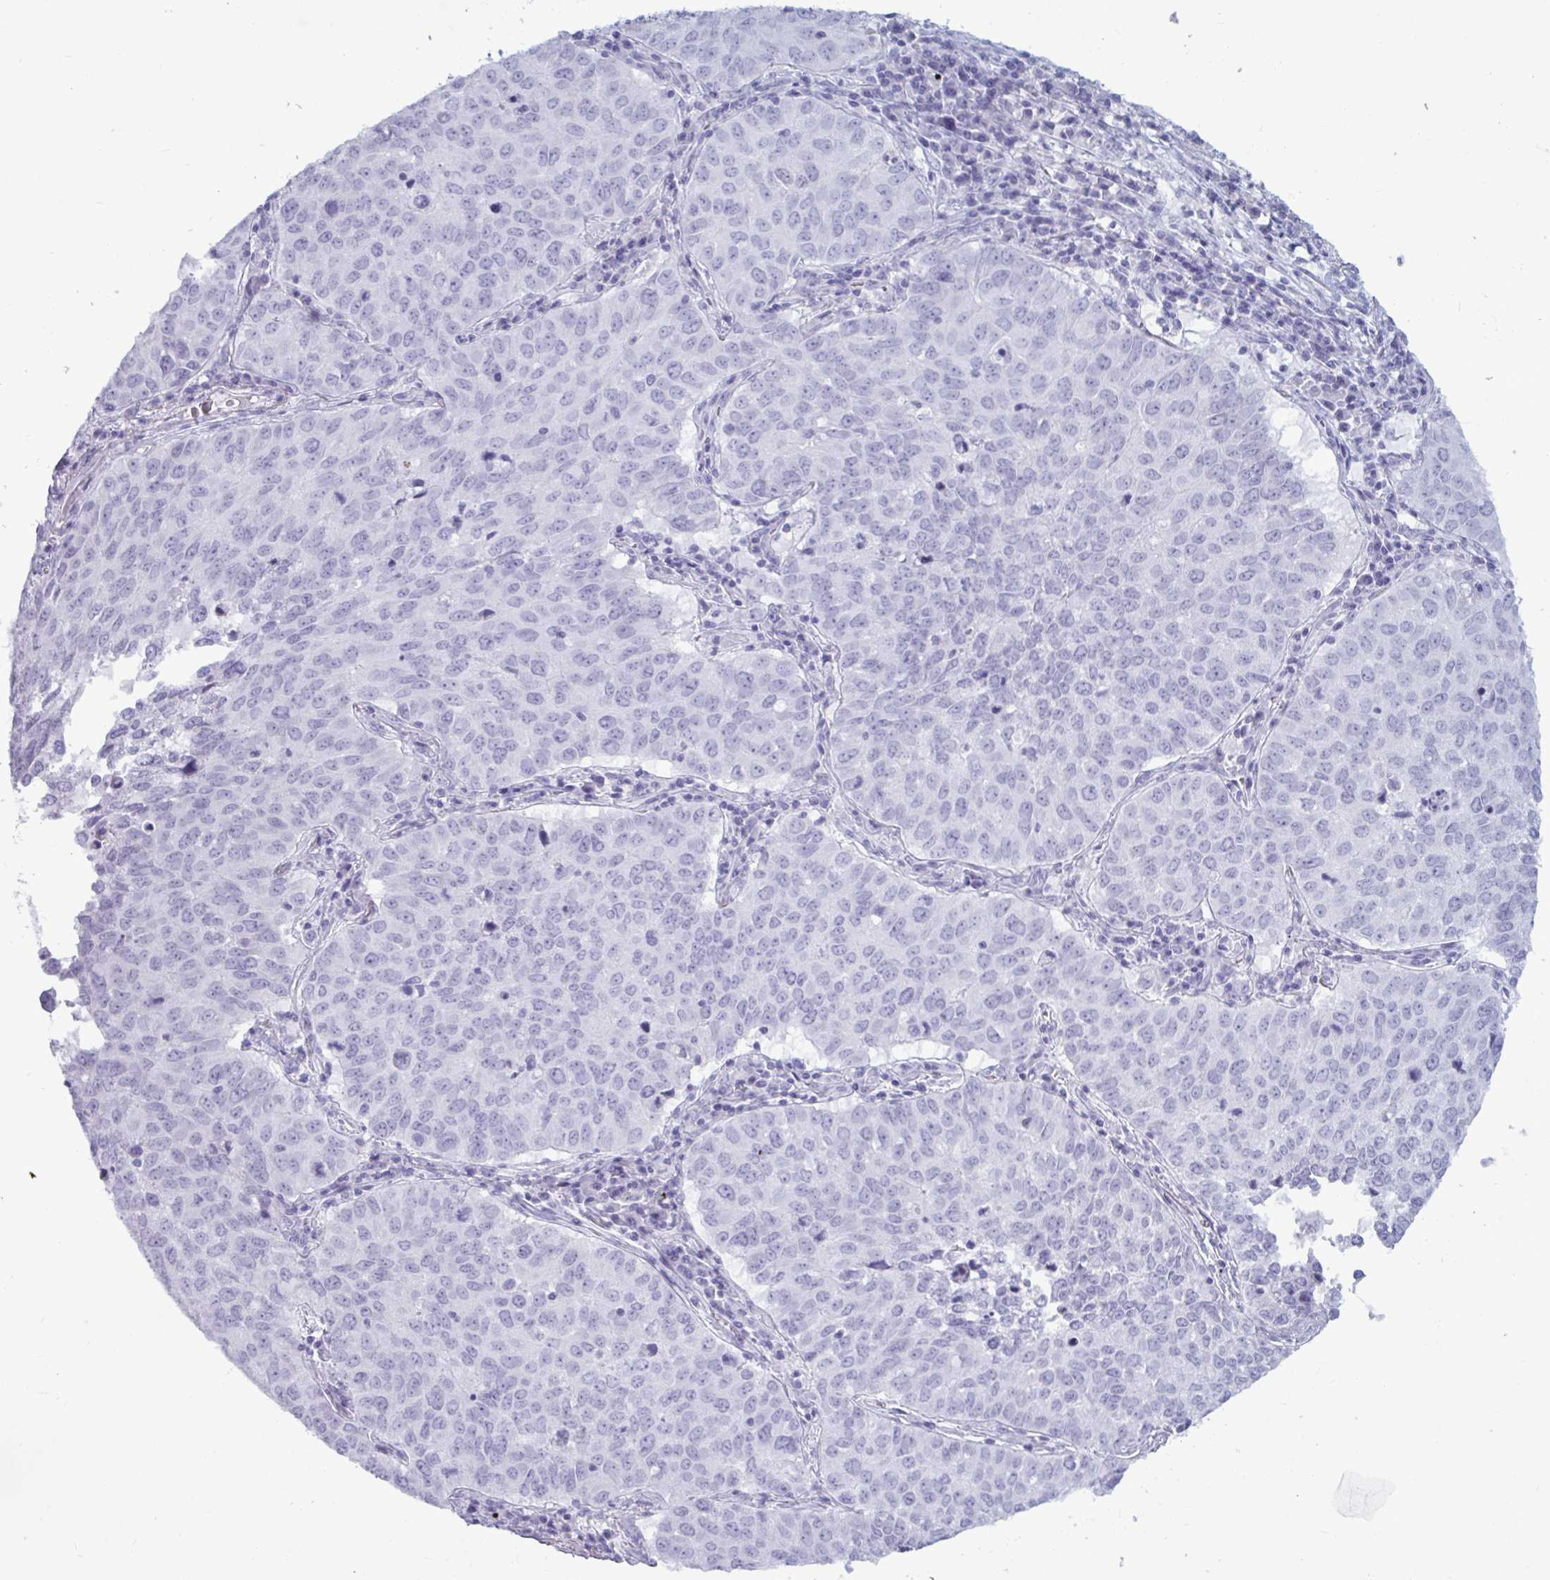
{"staining": {"intensity": "negative", "quantity": "none", "location": "none"}, "tissue": "lung cancer", "cell_type": "Tumor cells", "image_type": "cancer", "snomed": [{"axis": "morphology", "description": "Adenocarcinoma, NOS"}, {"axis": "topography", "description": "Lung"}], "caption": "Immunohistochemistry histopathology image of human lung cancer stained for a protein (brown), which reveals no staining in tumor cells. (DAB (3,3'-diaminobenzidine) immunohistochemistry visualized using brightfield microscopy, high magnification).", "gene": "BBS10", "patient": {"sex": "female", "age": 50}}